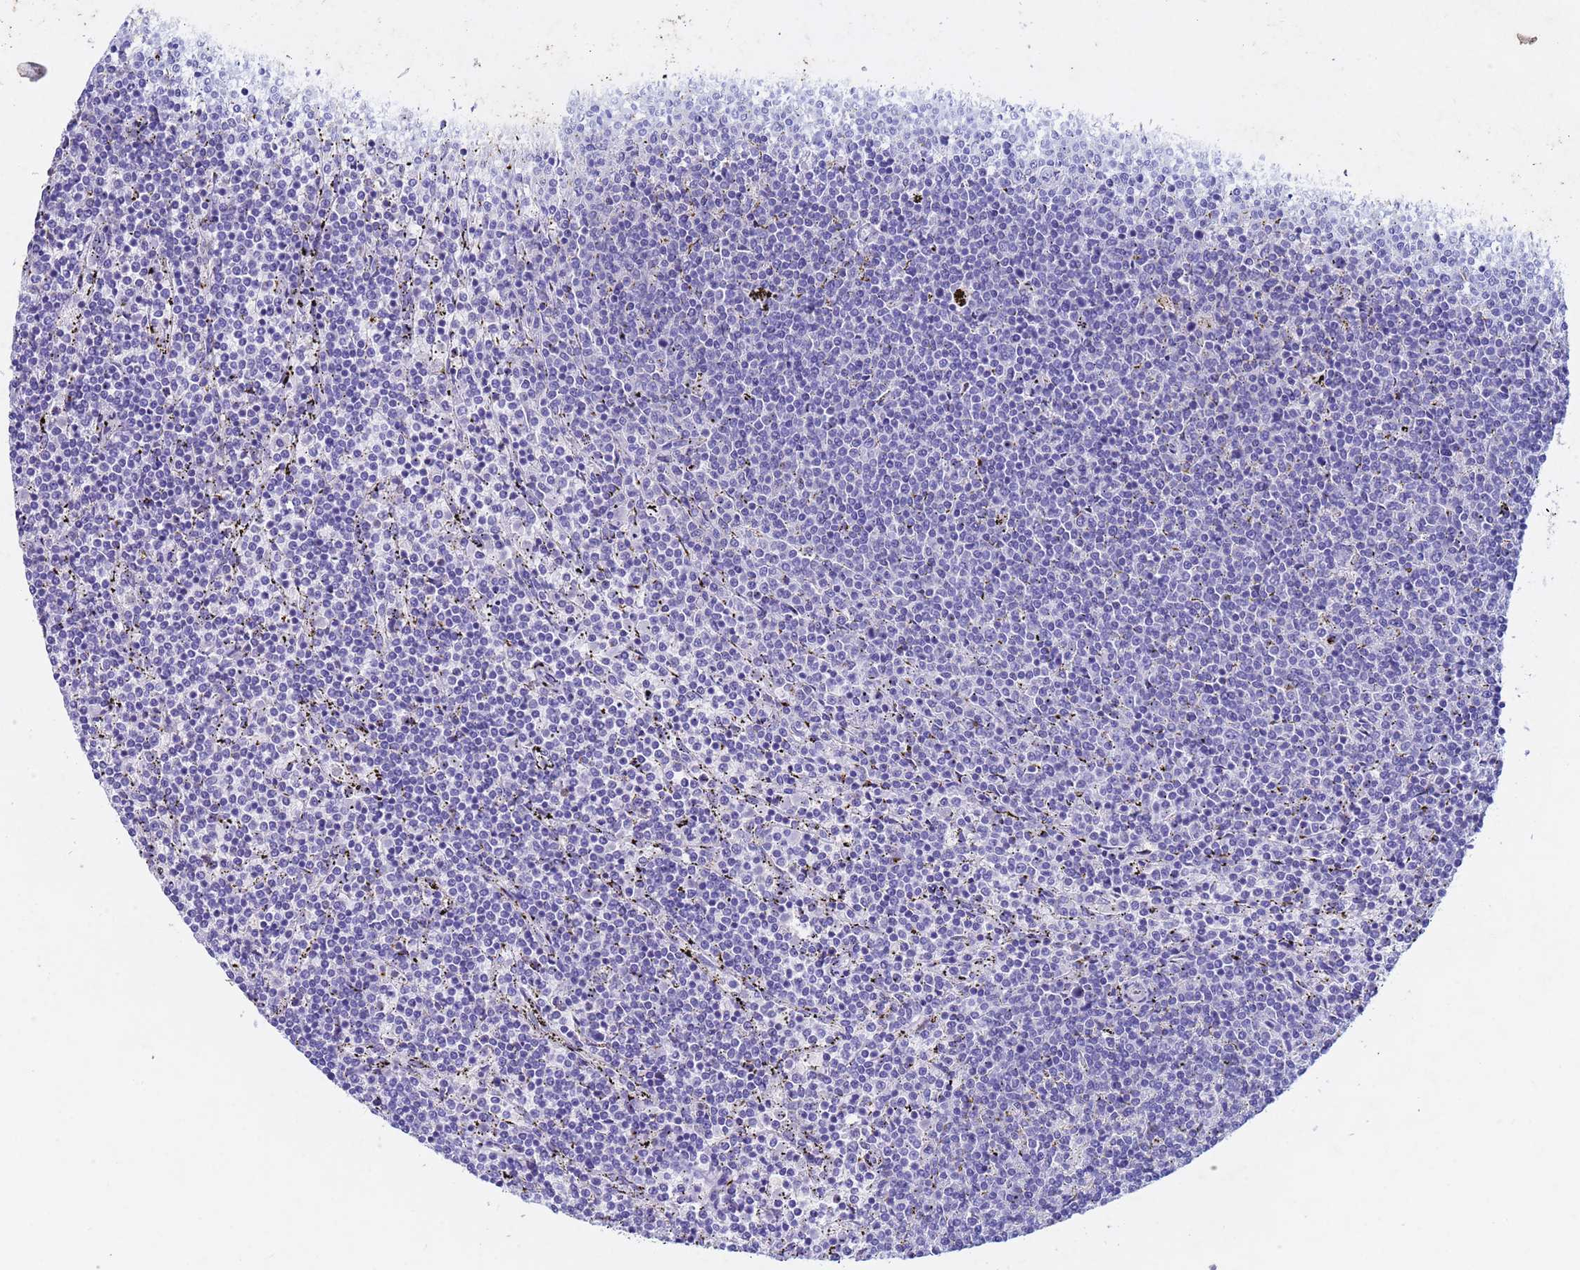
{"staining": {"intensity": "negative", "quantity": "none", "location": "none"}, "tissue": "lymphoma", "cell_type": "Tumor cells", "image_type": "cancer", "snomed": [{"axis": "morphology", "description": "Malignant lymphoma, non-Hodgkin's type, Low grade"}, {"axis": "topography", "description": "Spleen"}], "caption": "A high-resolution photomicrograph shows immunohistochemistry (IHC) staining of lymphoma, which displays no significant staining in tumor cells.", "gene": "CSTB", "patient": {"sex": "female", "age": 50}}